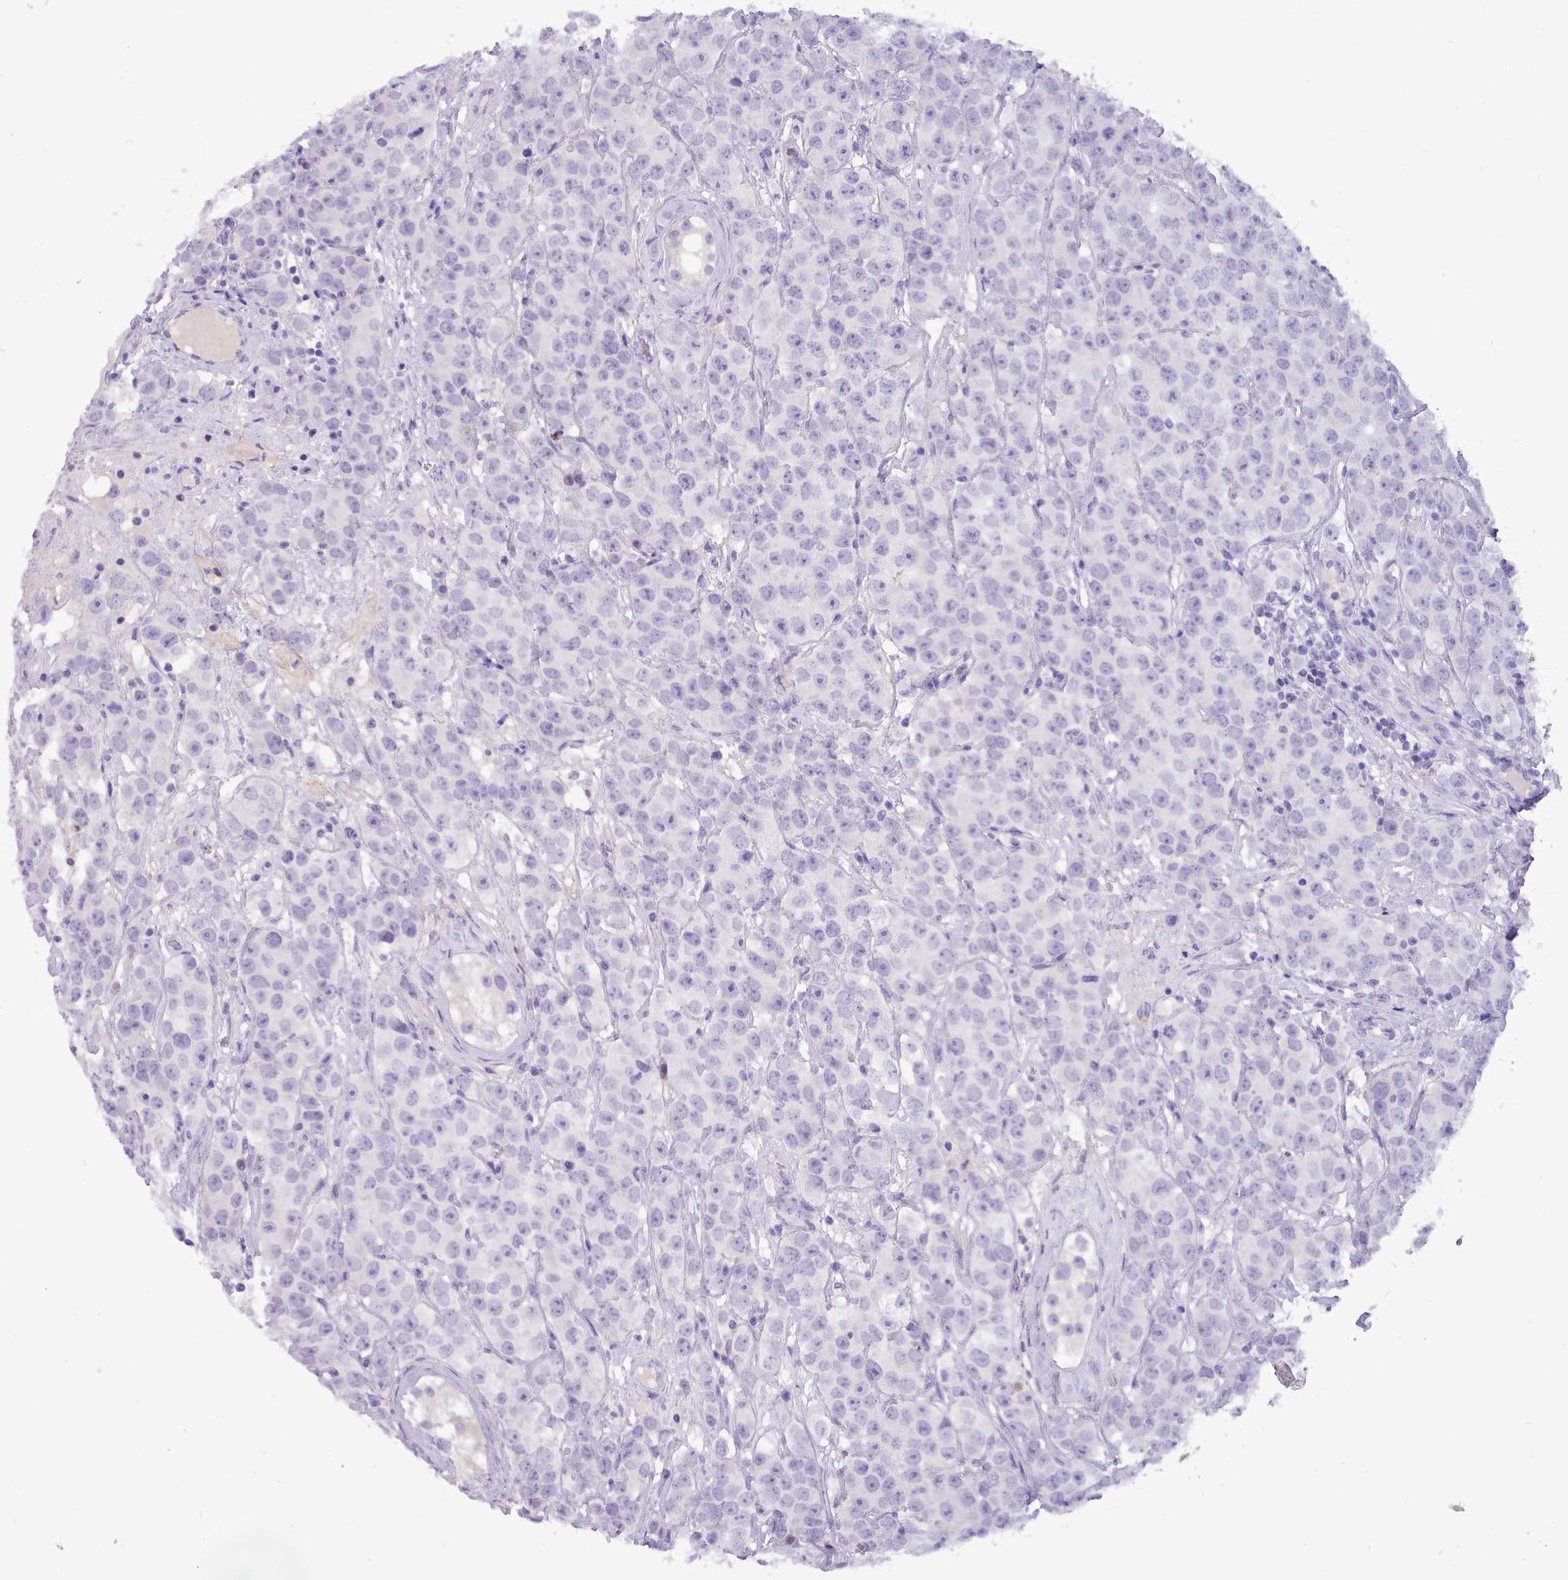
{"staining": {"intensity": "negative", "quantity": "none", "location": "none"}, "tissue": "testis cancer", "cell_type": "Tumor cells", "image_type": "cancer", "snomed": [{"axis": "morphology", "description": "Seminoma, NOS"}, {"axis": "topography", "description": "Testis"}], "caption": "Tumor cells show no significant protein positivity in seminoma (testis). The staining was performed using DAB (3,3'-diaminobenzidine) to visualize the protein expression in brown, while the nuclei were stained in blue with hematoxylin (Magnification: 20x).", "gene": "CYP2A13", "patient": {"sex": "male", "age": 28}}